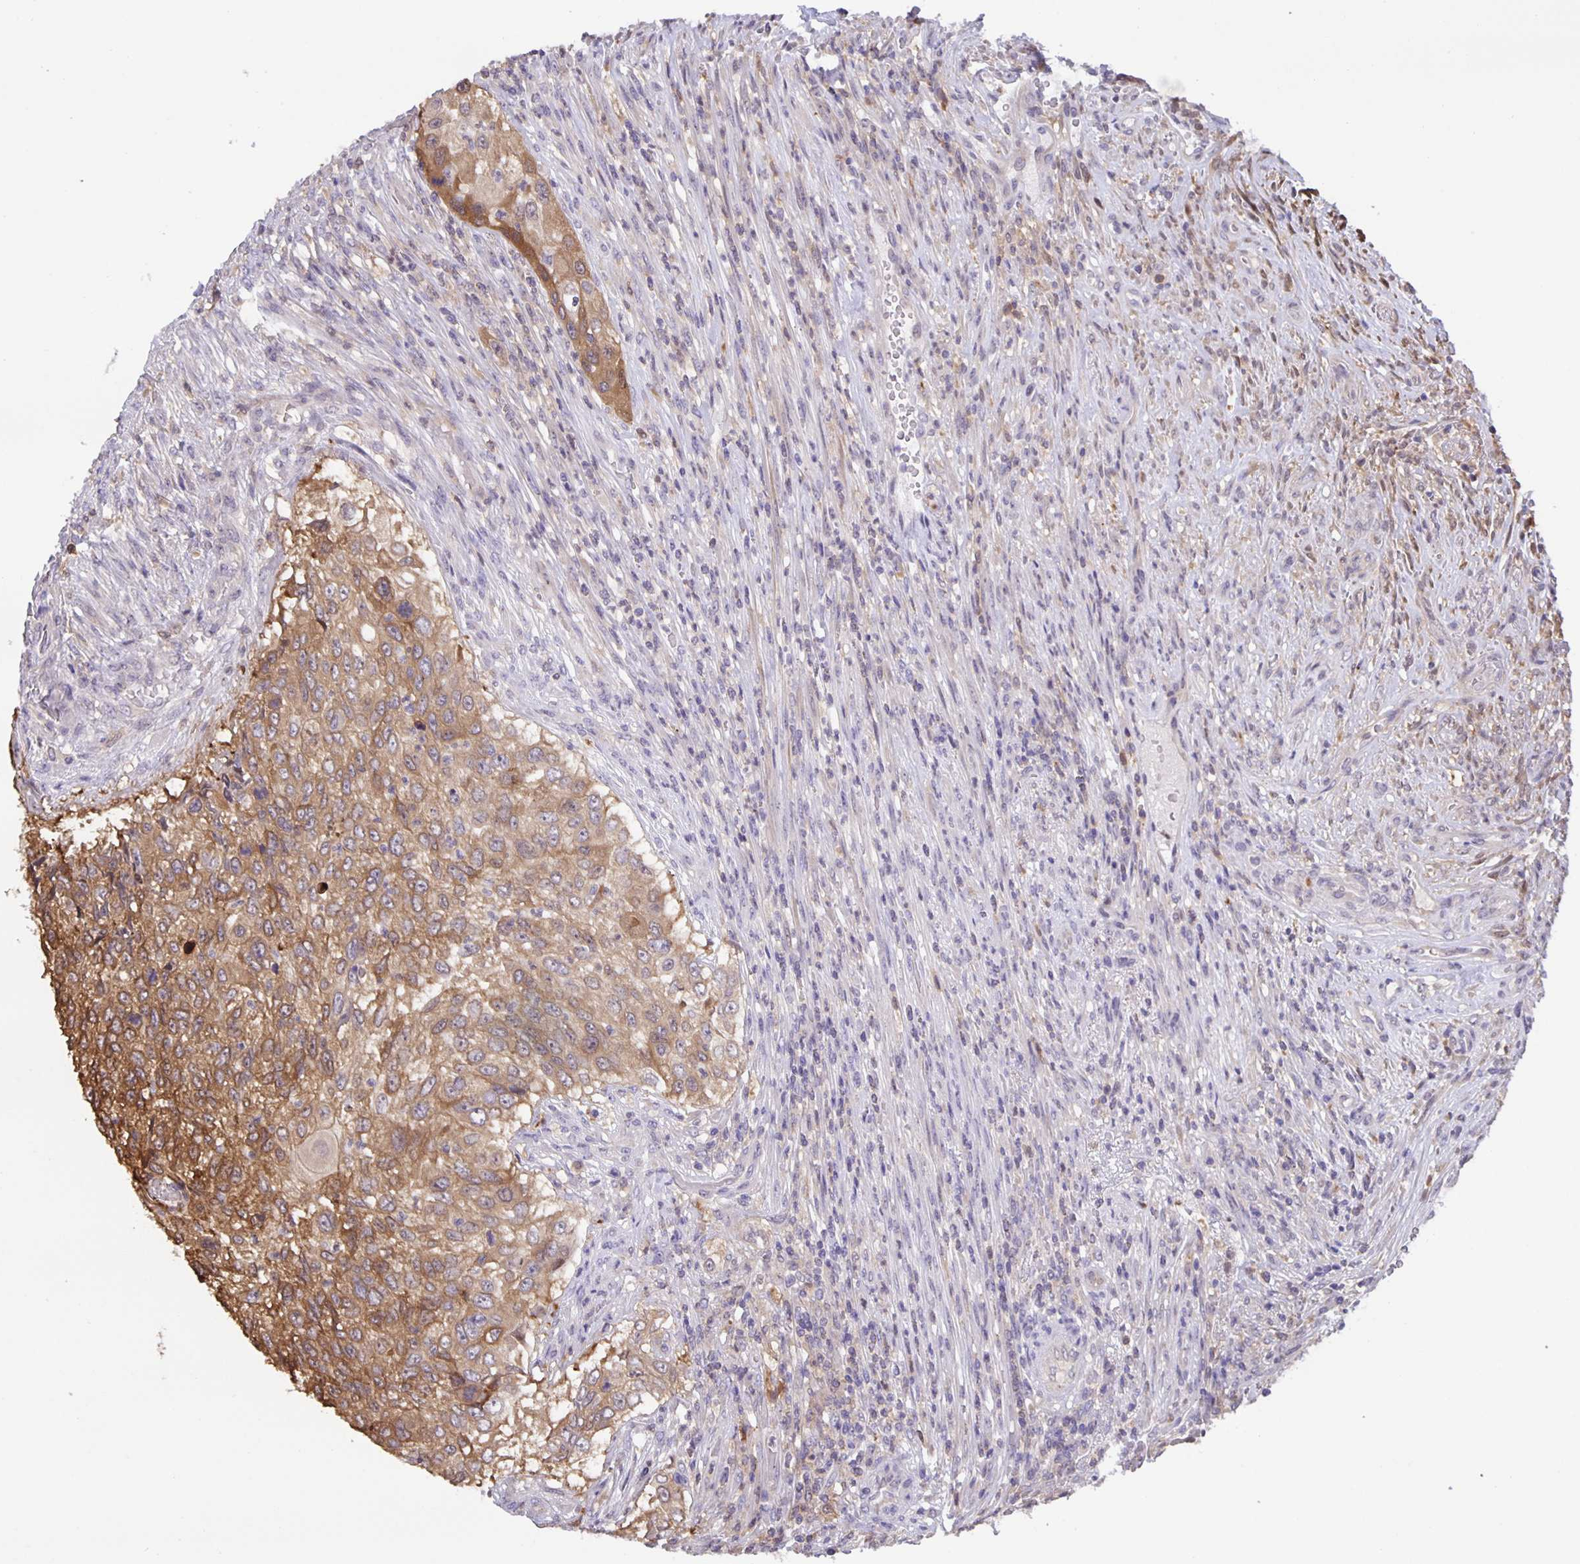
{"staining": {"intensity": "moderate", "quantity": ">75%", "location": "cytoplasmic/membranous"}, "tissue": "urothelial cancer", "cell_type": "Tumor cells", "image_type": "cancer", "snomed": [{"axis": "morphology", "description": "Urothelial carcinoma, High grade"}, {"axis": "topography", "description": "Urinary bladder"}], "caption": "Urothelial cancer tissue shows moderate cytoplasmic/membranous expression in about >75% of tumor cells, visualized by immunohistochemistry.", "gene": "MARCHF6", "patient": {"sex": "female", "age": 60}}